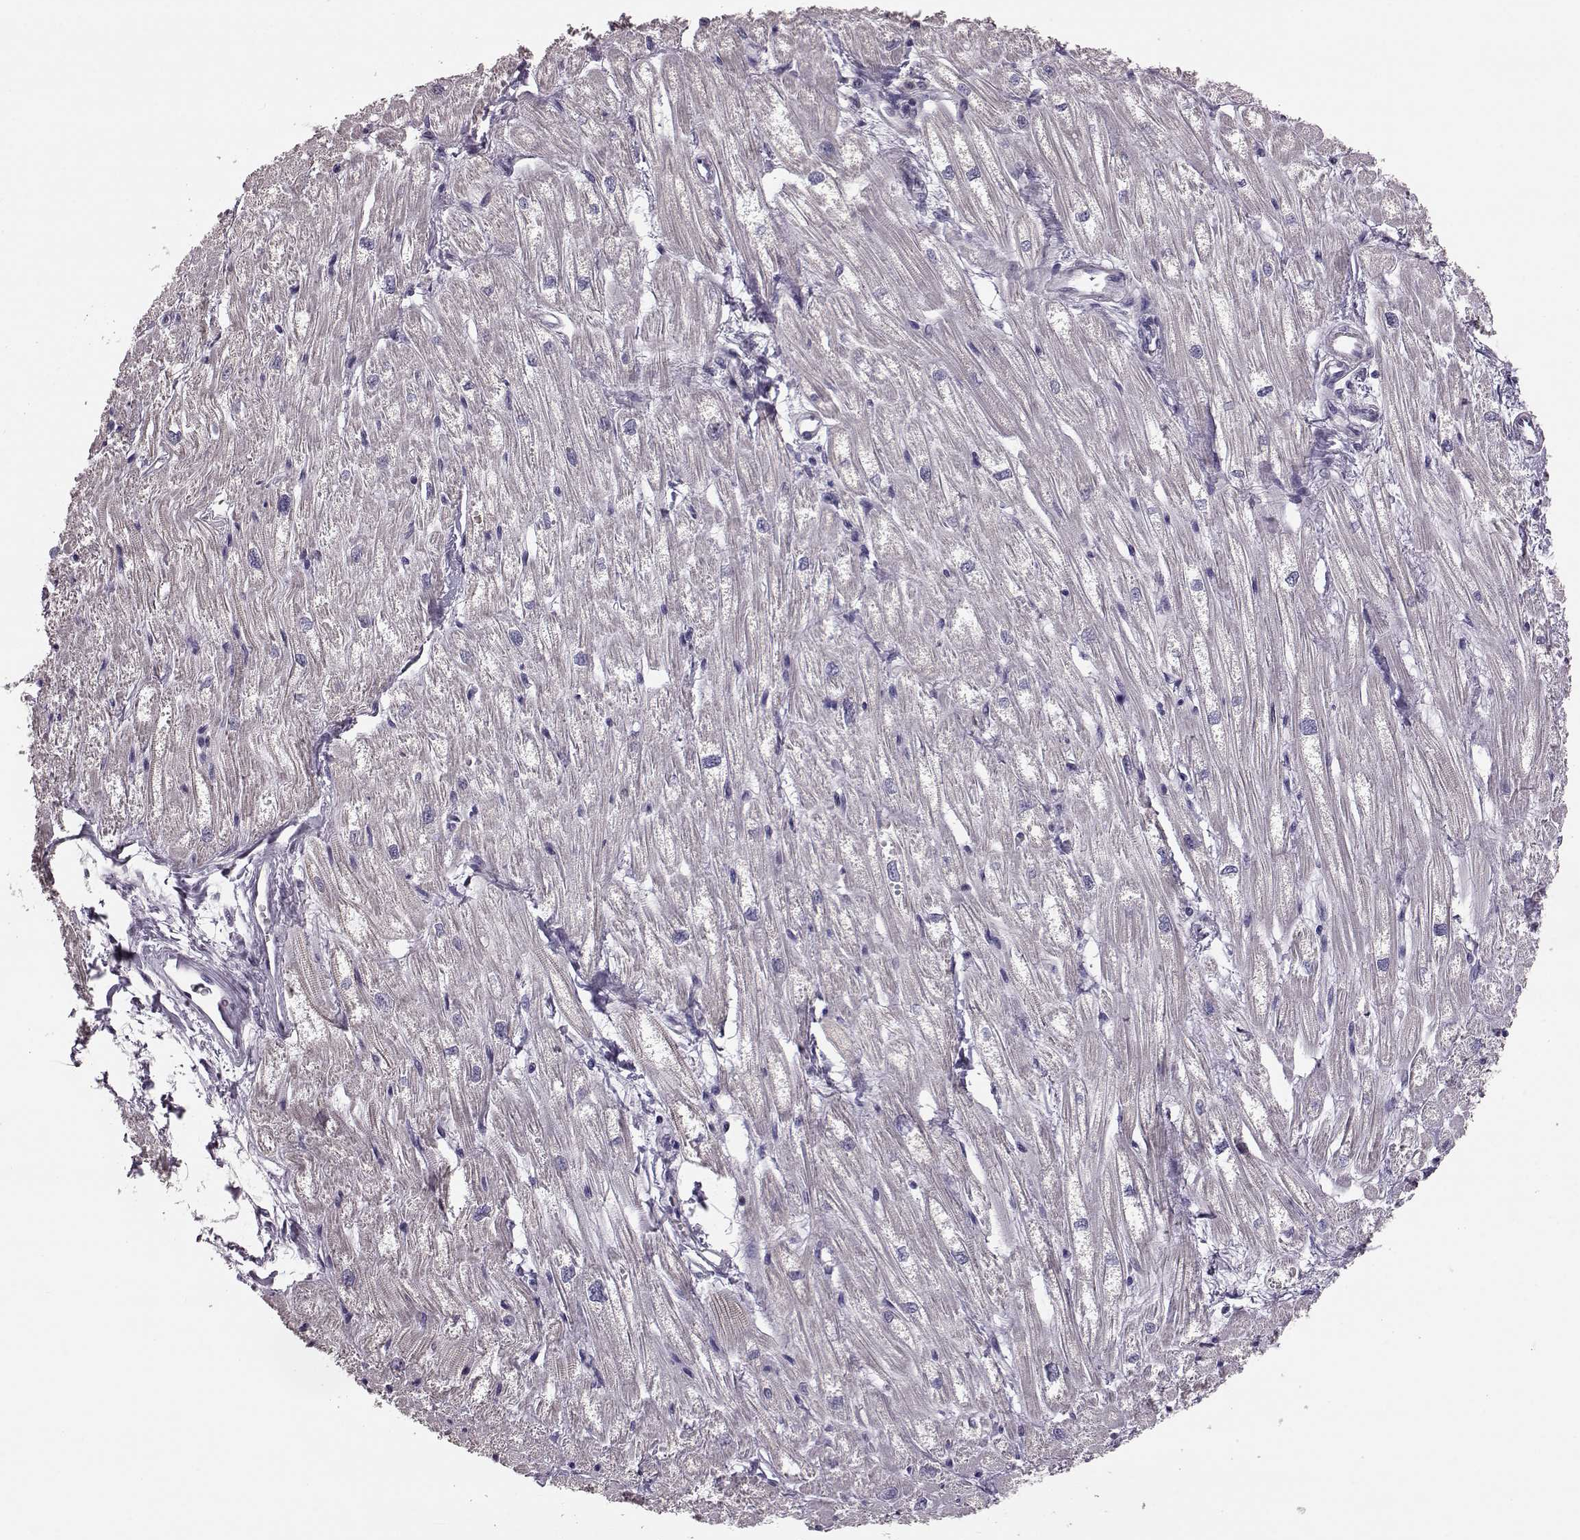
{"staining": {"intensity": "negative", "quantity": "none", "location": "none"}, "tissue": "heart muscle", "cell_type": "Cardiomyocytes", "image_type": "normal", "snomed": [{"axis": "morphology", "description": "Normal tissue, NOS"}, {"axis": "topography", "description": "Heart"}], "caption": "Photomicrograph shows no significant protein expression in cardiomyocytes of normal heart muscle.", "gene": "ALDH3A1", "patient": {"sex": "male", "age": 61}}